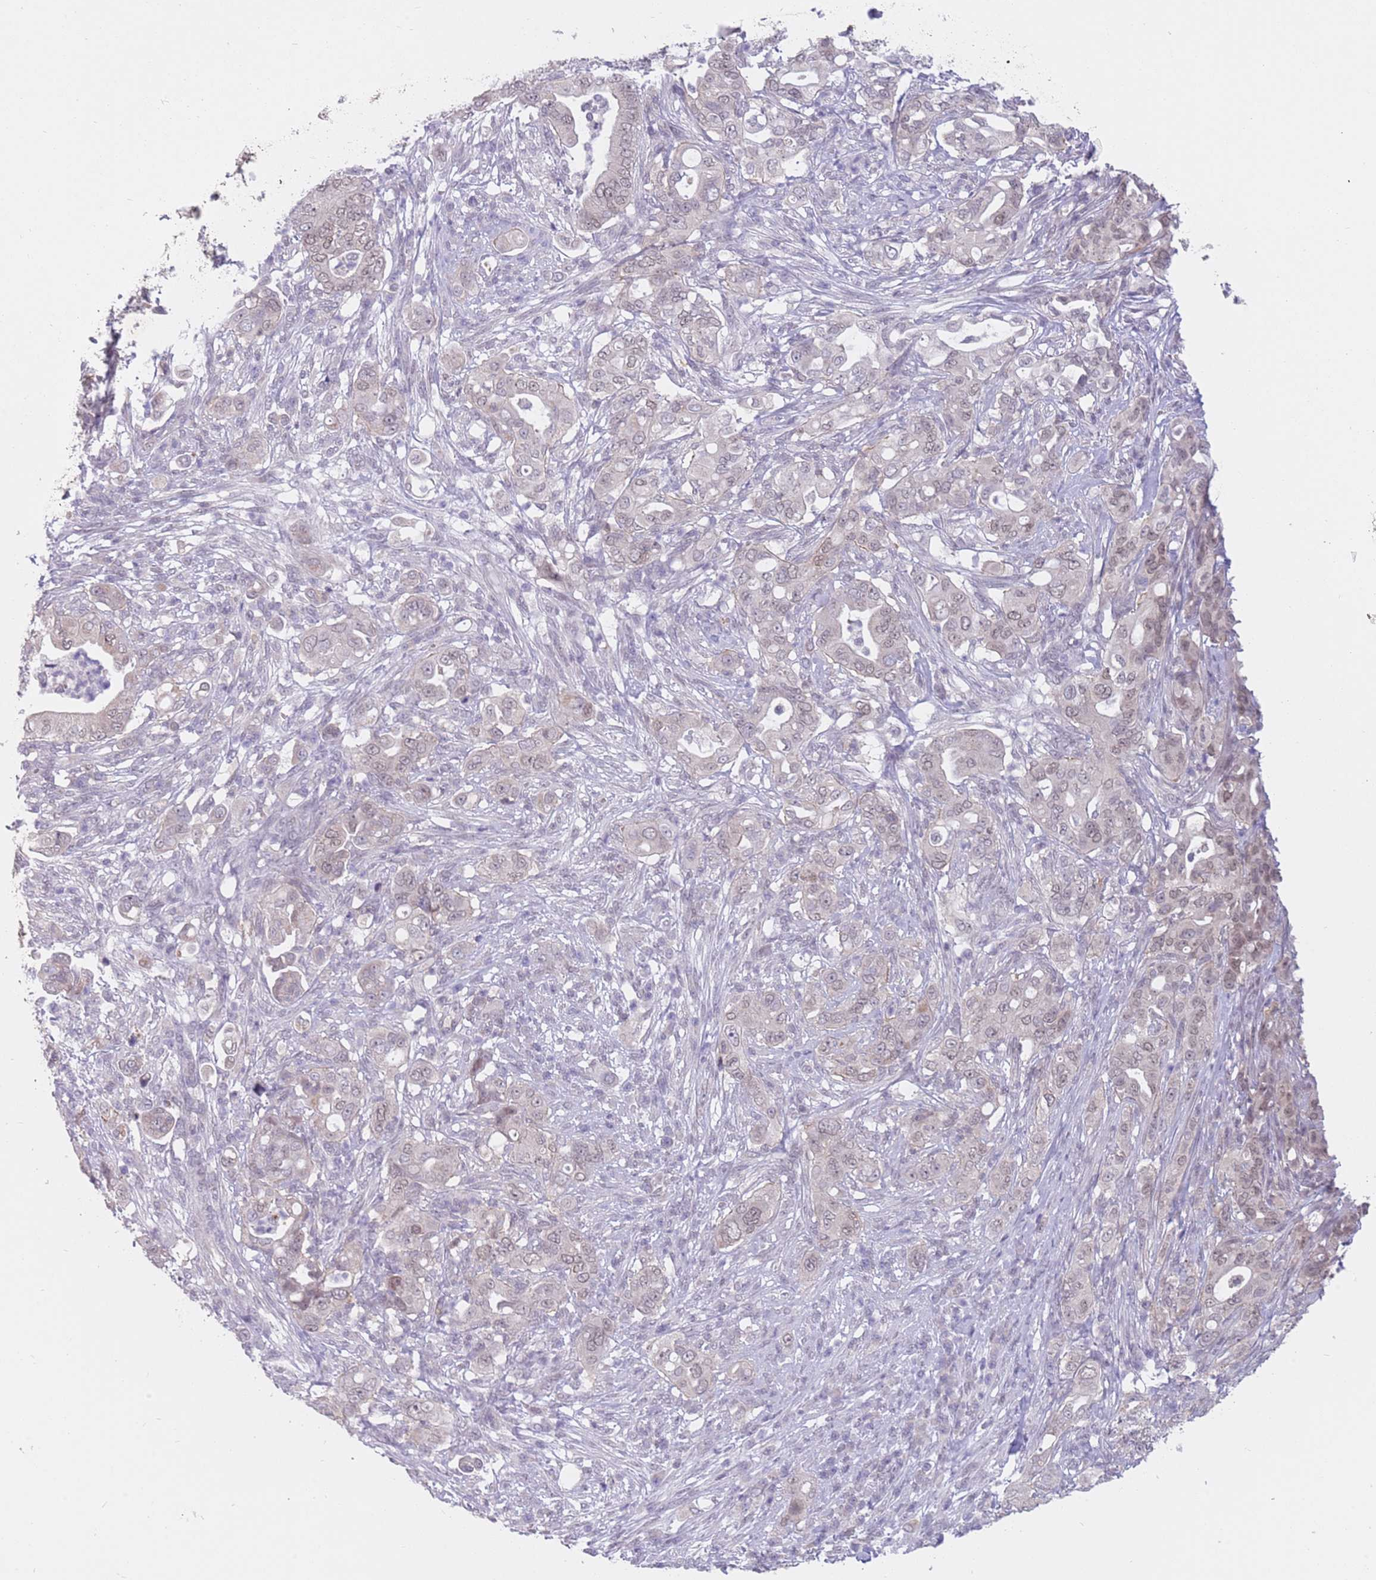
{"staining": {"intensity": "weak", "quantity": "25%-75%", "location": "nuclear"}, "tissue": "pancreatic cancer", "cell_type": "Tumor cells", "image_type": "cancer", "snomed": [{"axis": "morphology", "description": "Normal tissue, NOS"}, {"axis": "morphology", "description": "Adenocarcinoma, NOS"}, {"axis": "topography", "description": "Lymph node"}, {"axis": "topography", "description": "Pancreas"}], "caption": "This is an image of immunohistochemistry staining of pancreatic adenocarcinoma, which shows weak staining in the nuclear of tumor cells.", "gene": "ZNF574", "patient": {"sex": "female", "age": 67}}